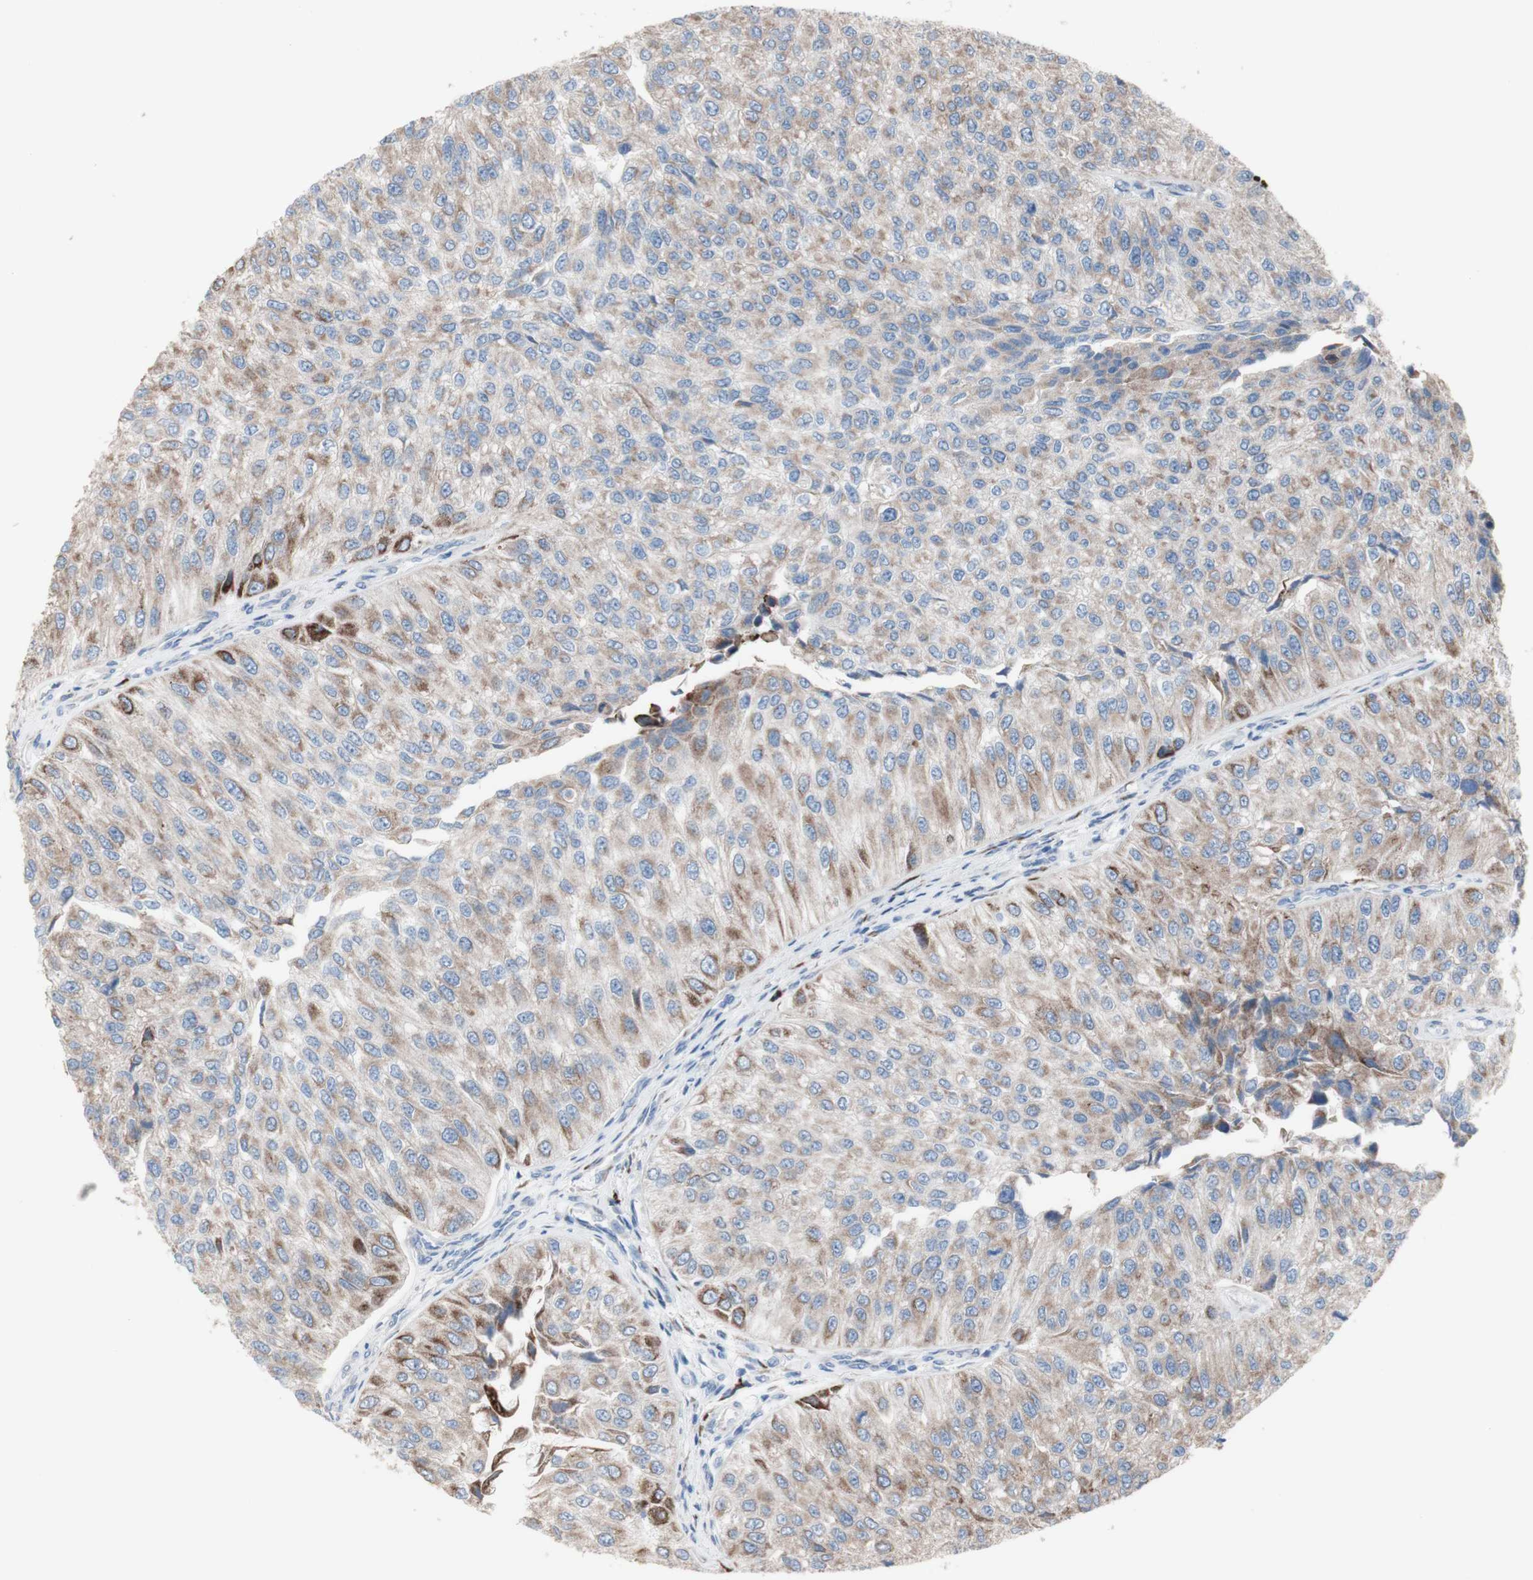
{"staining": {"intensity": "moderate", "quantity": ">75%", "location": "cytoplasmic/membranous"}, "tissue": "urothelial cancer", "cell_type": "Tumor cells", "image_type": "cancer", "snomed": [{"axis": "morphology", "description": "Urothelial carcinoma, High grade"}, {"axis": "topography", "description": "Kidney"}, {"axis": "topography", "description": "Urinary bladder"}], "caption": "This micrograph exhibits urothelial carcinoma (high-grade) stained with immunohistochemistry to label a protein in brown. The cytoplasmic/membranous of tumor cells show moderate positivity for the protein. Nuclei are counter-stained blue.", "gene": "AGPAT5", "patient": {"sex": "male", "age": 77}}